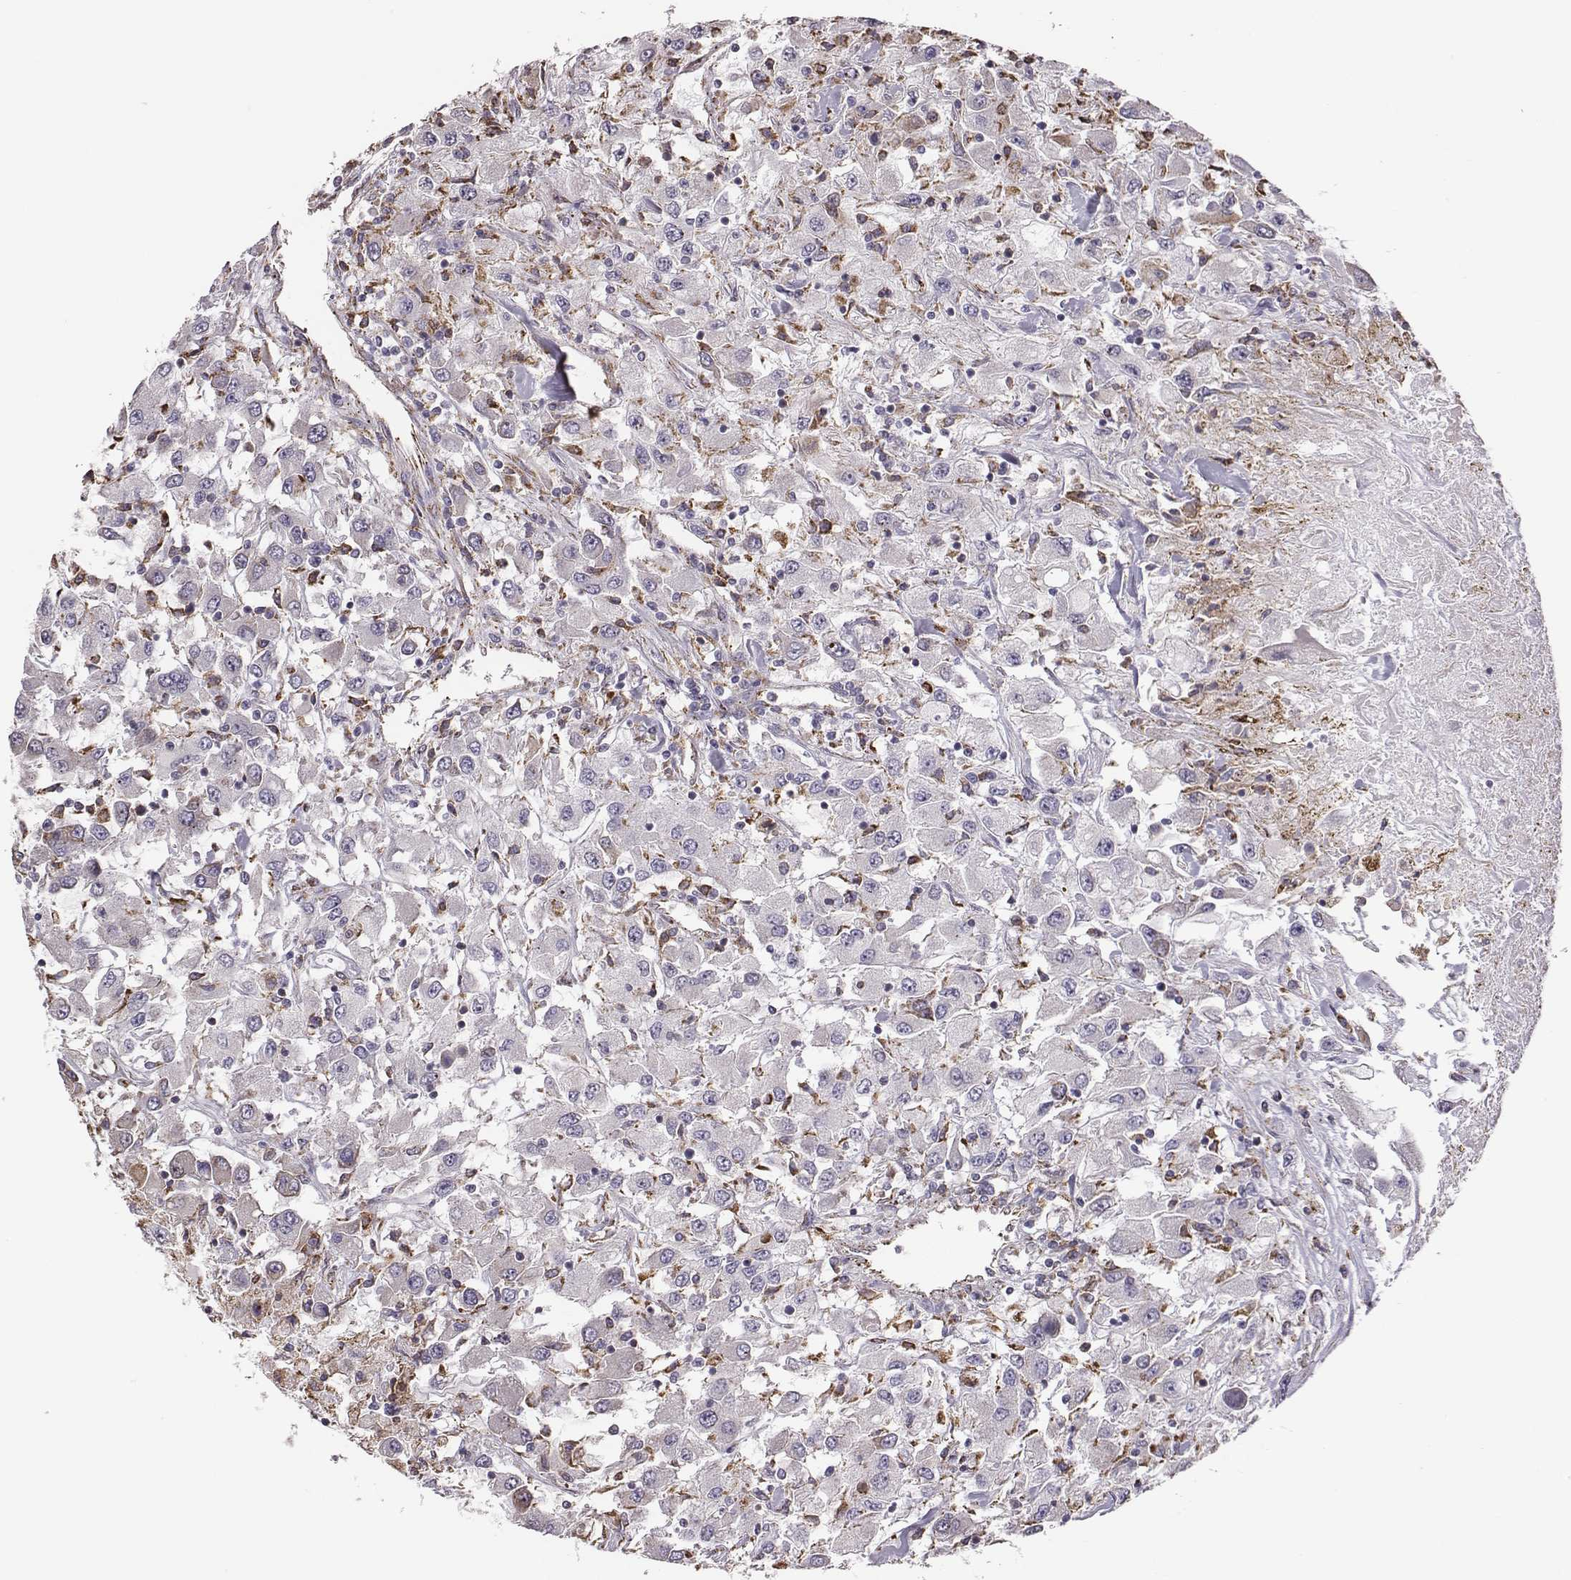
{"staining": {"intensity": "negative", "quantity": "none", "location": "none"}, "tissue": "renal cancer", "cell_type": "Tumor cells", "image_type": "cancer", "snomed": [{"axis": "morphology", "description": "Adenocarcinoma, NOS"}, {"axis": "topography", "description": "Kidney"}], "caption": "Tumor cells are negative for brown protein staining in adenocarcinoma (renal).", "gene": "SELENOI", "patient": {"sex": "female", "age": 67}}